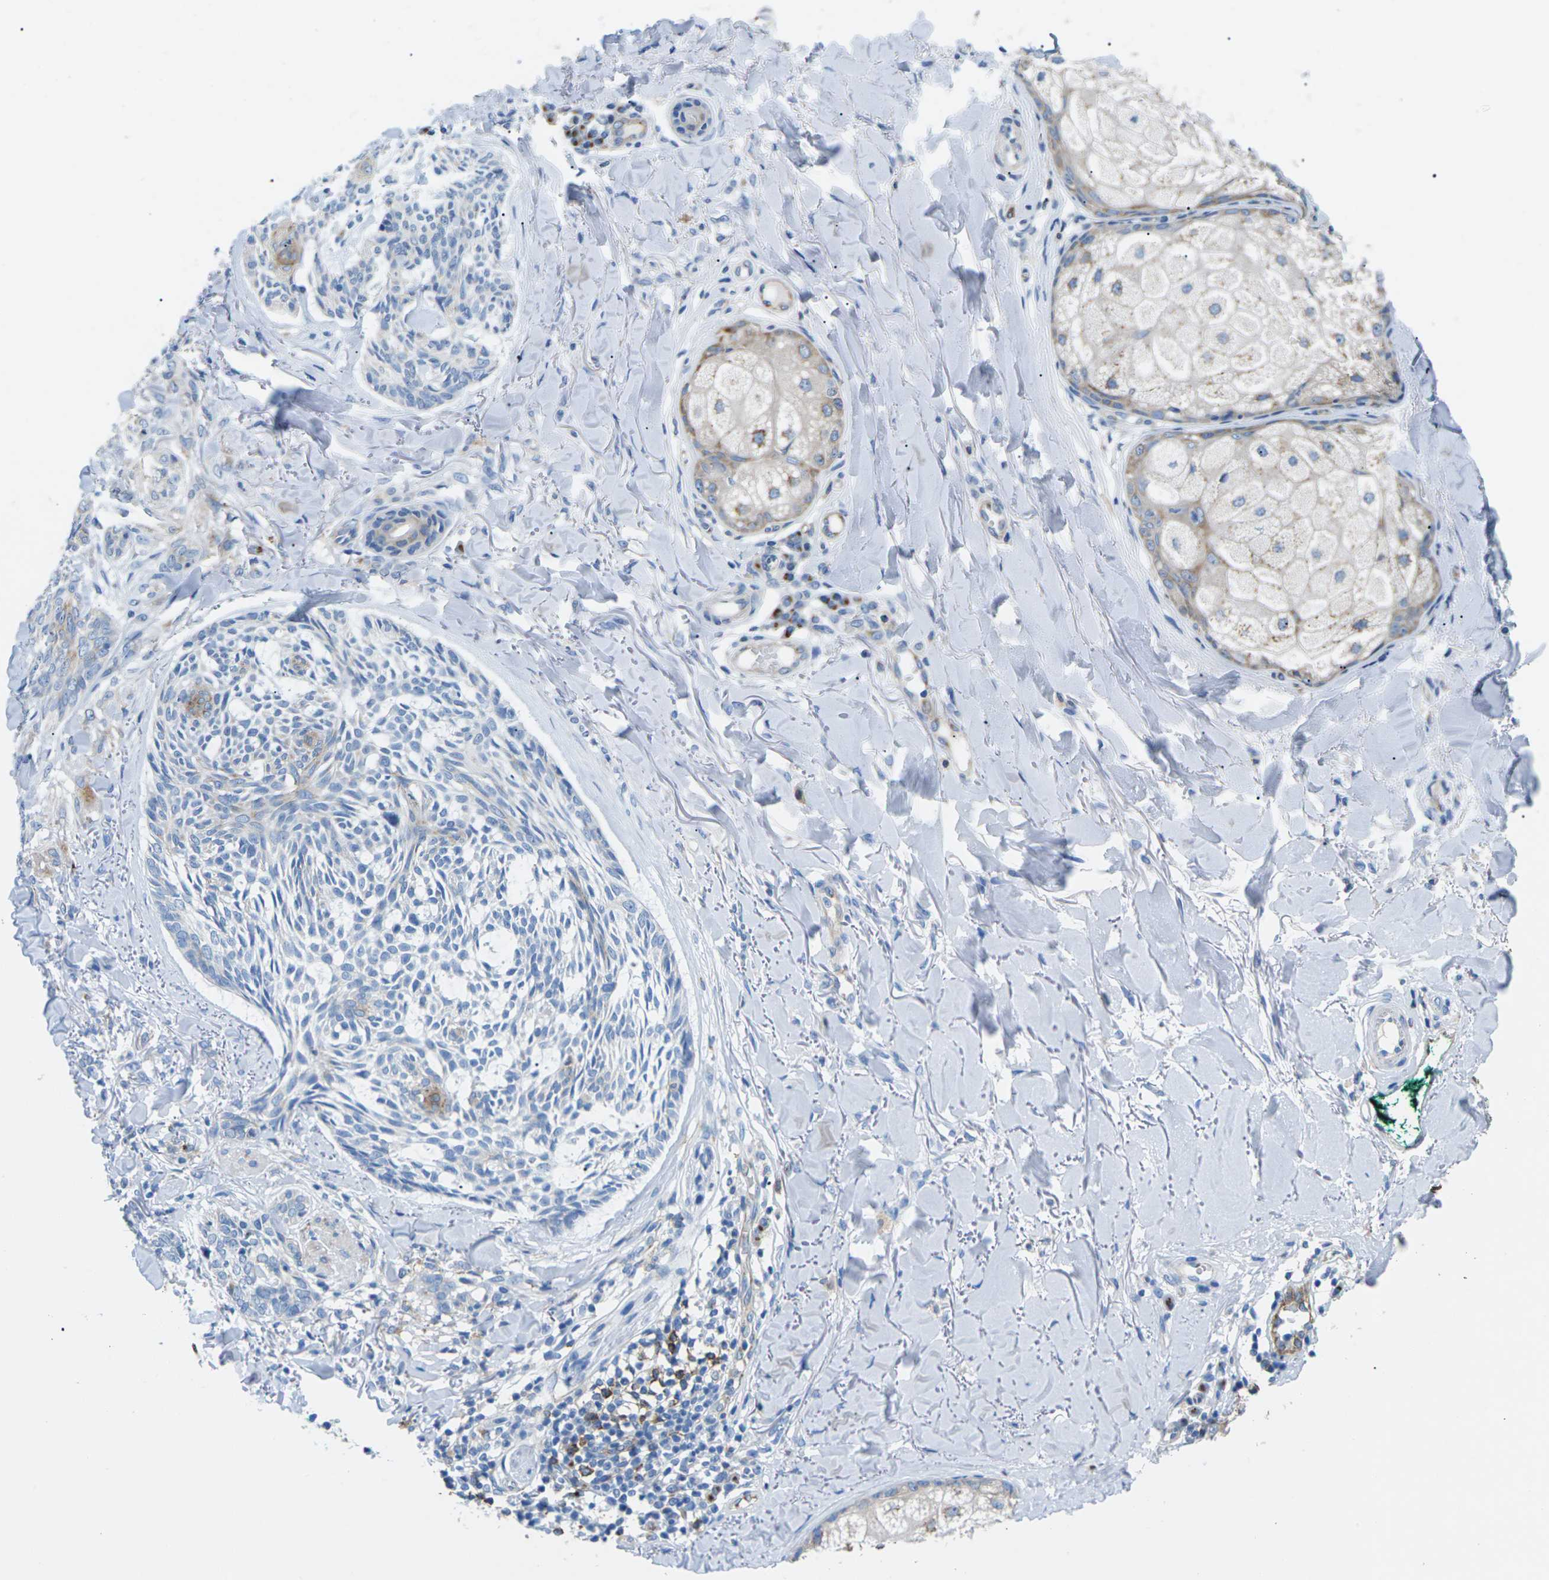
{"staining": {"intensity": "weak", "quantity": "<25%", "location": "cytoplasmic/membranous"}, "tissue": "skin cancer", "cell_type": "Tumor cells", "image_type": "cancer", "snomed": [{"axis": "morphology", "description": "Basal cell carcinoma"}, {"axis": "topography", "description": "Skin"}], "caption": "Skin basal cell carcinoma was stained to show a protein in brown. There is no significant staining in tumor cells.", "gene": "SYNGR2", "patient": {"sex": "male", "age": 43}}